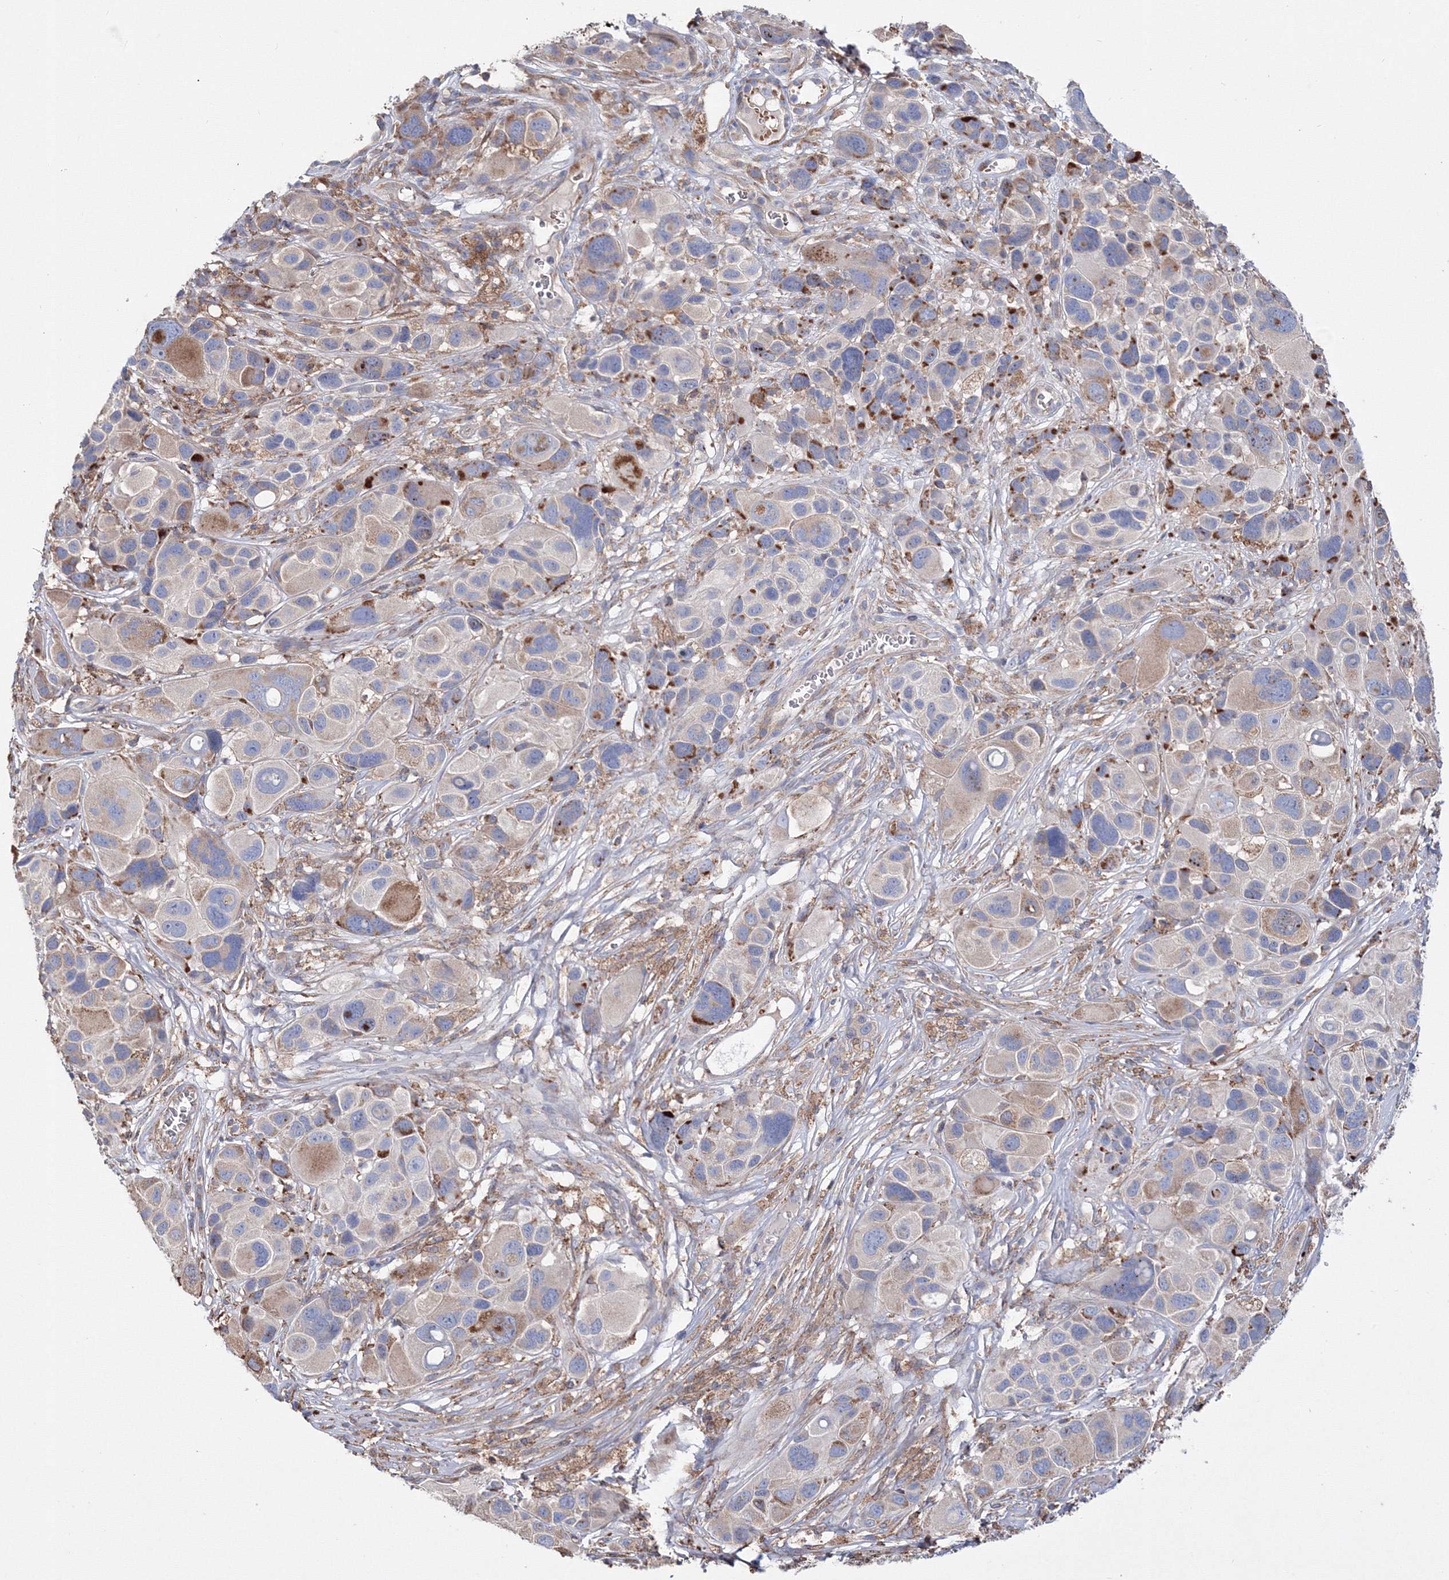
{"staining": {"intensity": "weak", "quantity": "25%-75%", "location": "cytoplasmic/membranous"}, "tissue": "melanoma", "cell_type": "Tumor cells", "image_type": "cancer", "snomed": [{"axis": "morphology", "description": "Malignant melanoma, NOS"}, {"axis": "topography", "description": "Skin of trunk"}], "caption": "Immunohistochemistry micrograph of human malignant melanoma stained for a protein (brown), which exhibits low levels of weak cytoplasmic/membranous positivity in about 25%-75% of tumor cells.", "gene": "VPS8", "patient": {"sex": "male", "age": 71}}